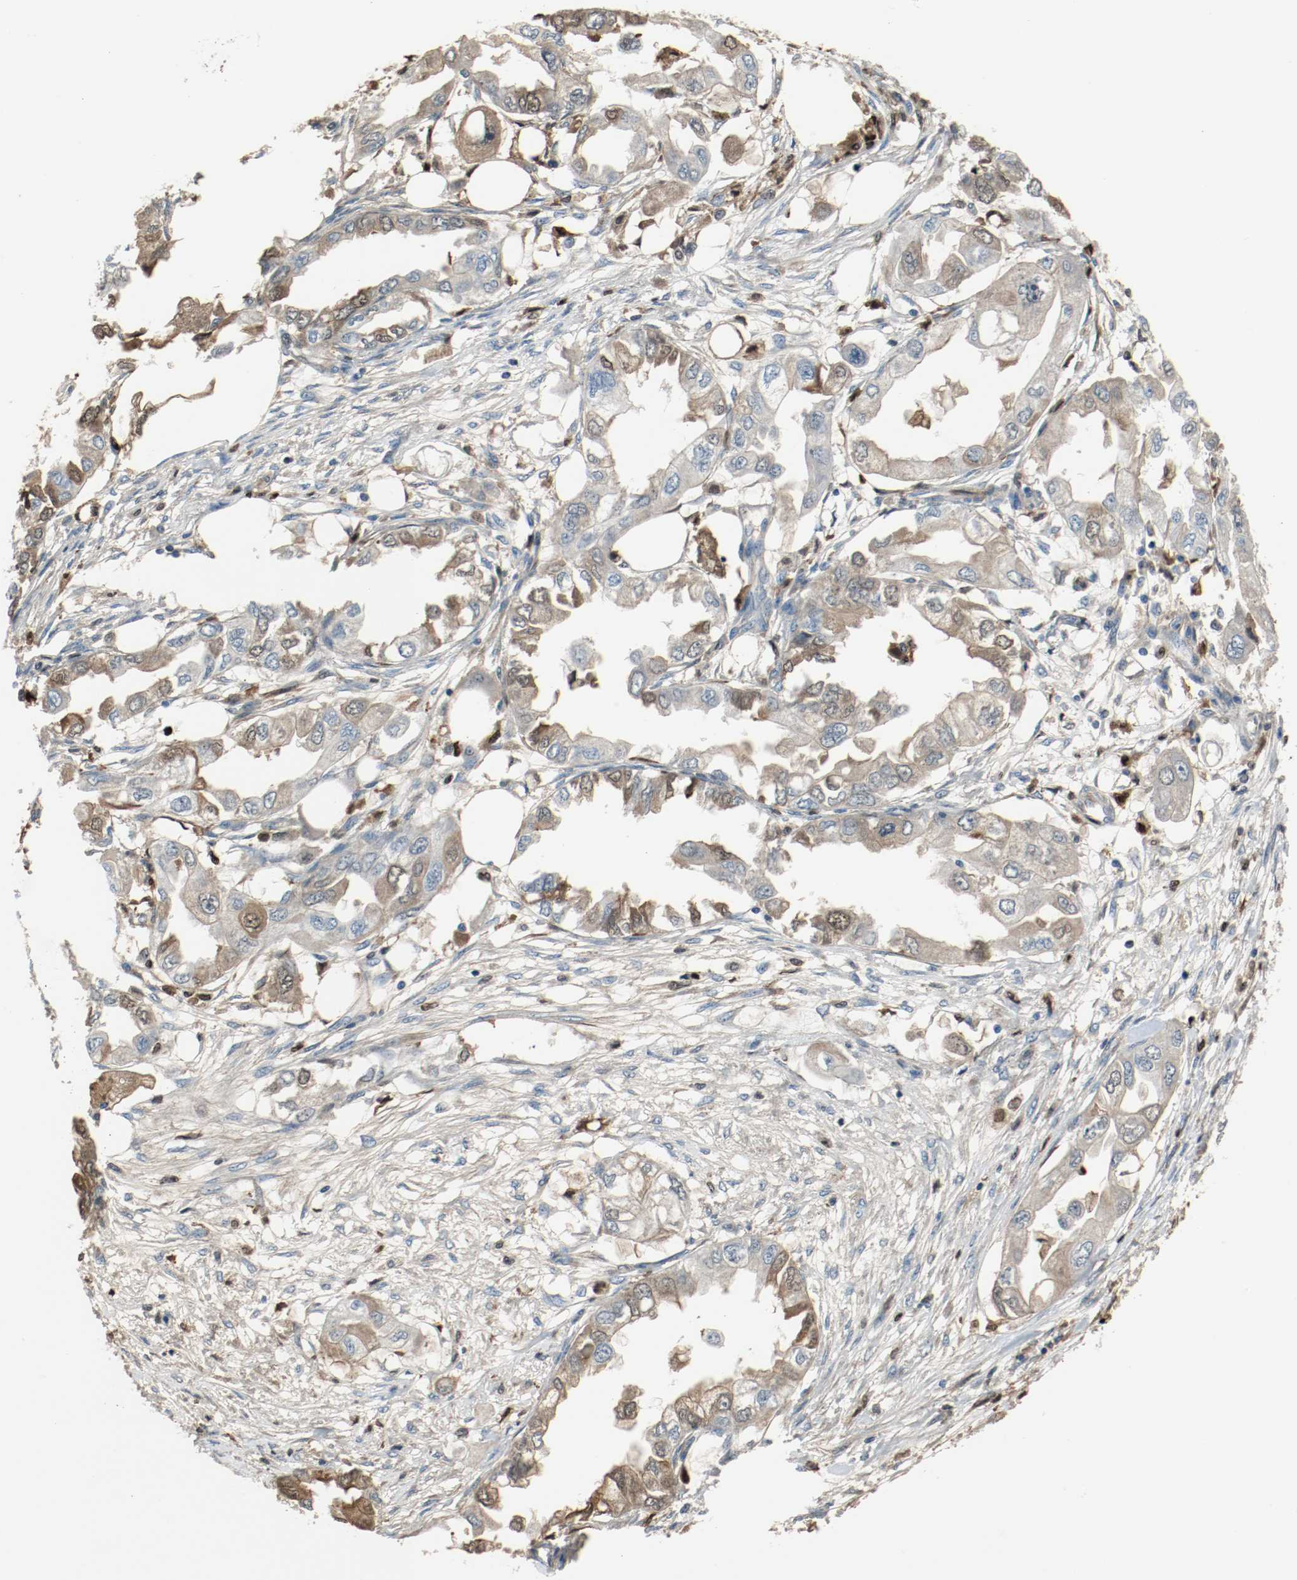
{"staining": {"intensity": "moderate", "quantity": "25%-75%", "location": "cytoplasmic/membranous"}, "tissue": "endometrial cancer", "cell_type": "Tumor cells", "image_type": "cancer", "snomed": [{"axis": "morphology", "description": "Adenocarcinoma, NOS"}, {"axis": "topography", "description": "Endometrium"}], "caption": "Approximately 25%-75% of tumor cells in endometrial cancer reveal moderate cytoplasmic/membranous protein positivity as visualized by brown immunohistochemical staining.", "gene": "BLK", "patient": {"sex": "female", "age": 67}}